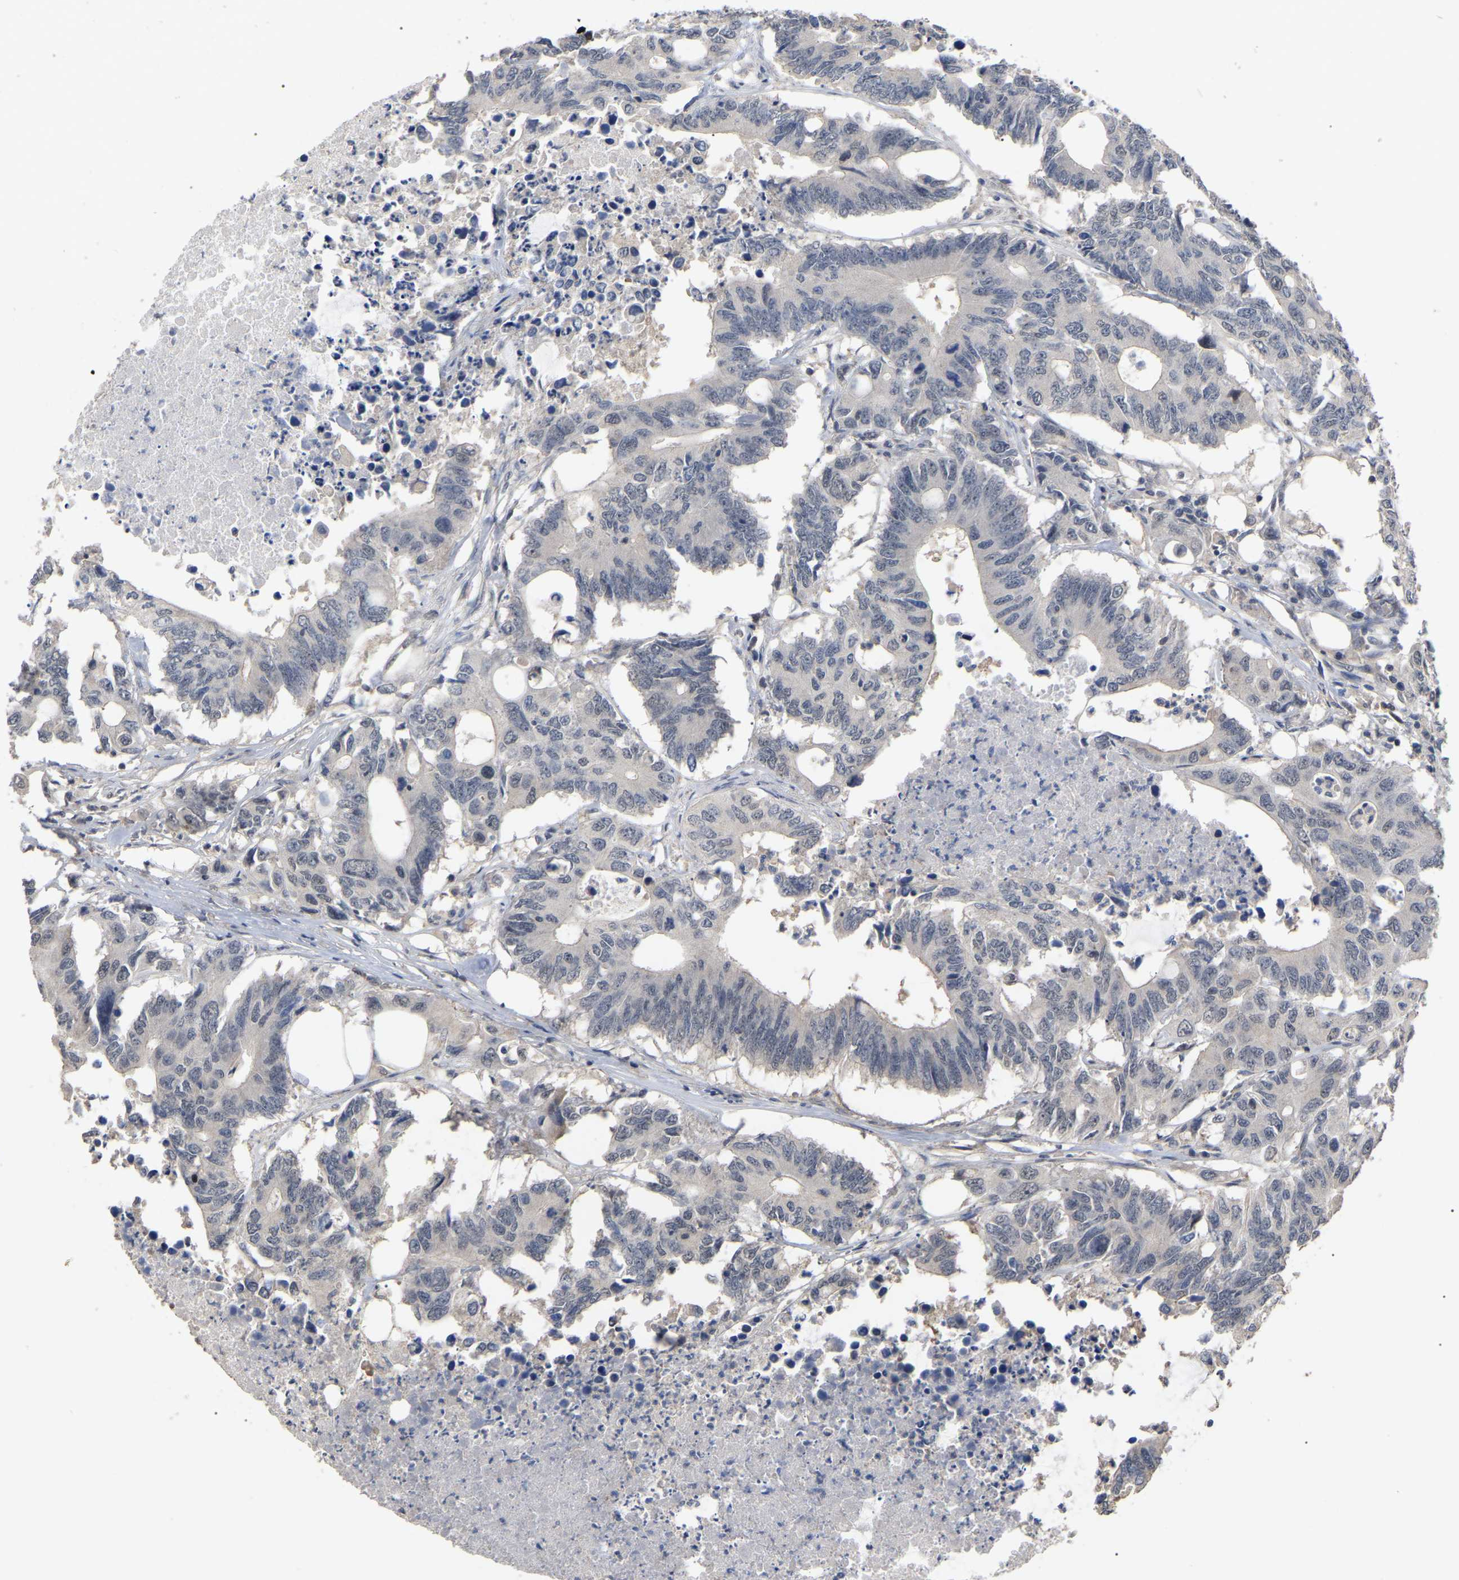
{"staining": {"intensity": "negative", "quantity": "none", "location": "none"}, "tissue": "colorectal cancer", "cell_type": "Tumor cells", "image_type": "cancer", "snomed": [{"axis": "morphology", "description": "Adenocarcinoma, NOS"}, {"axis": "topography", "description": "Colon"}], "caption": "Histopathology image shows no protein staining in tumor cells of colorectal adenocarcinoma tissue.", "gene": "JAZF1", "patient": {"sex": "male", "age": 71}}